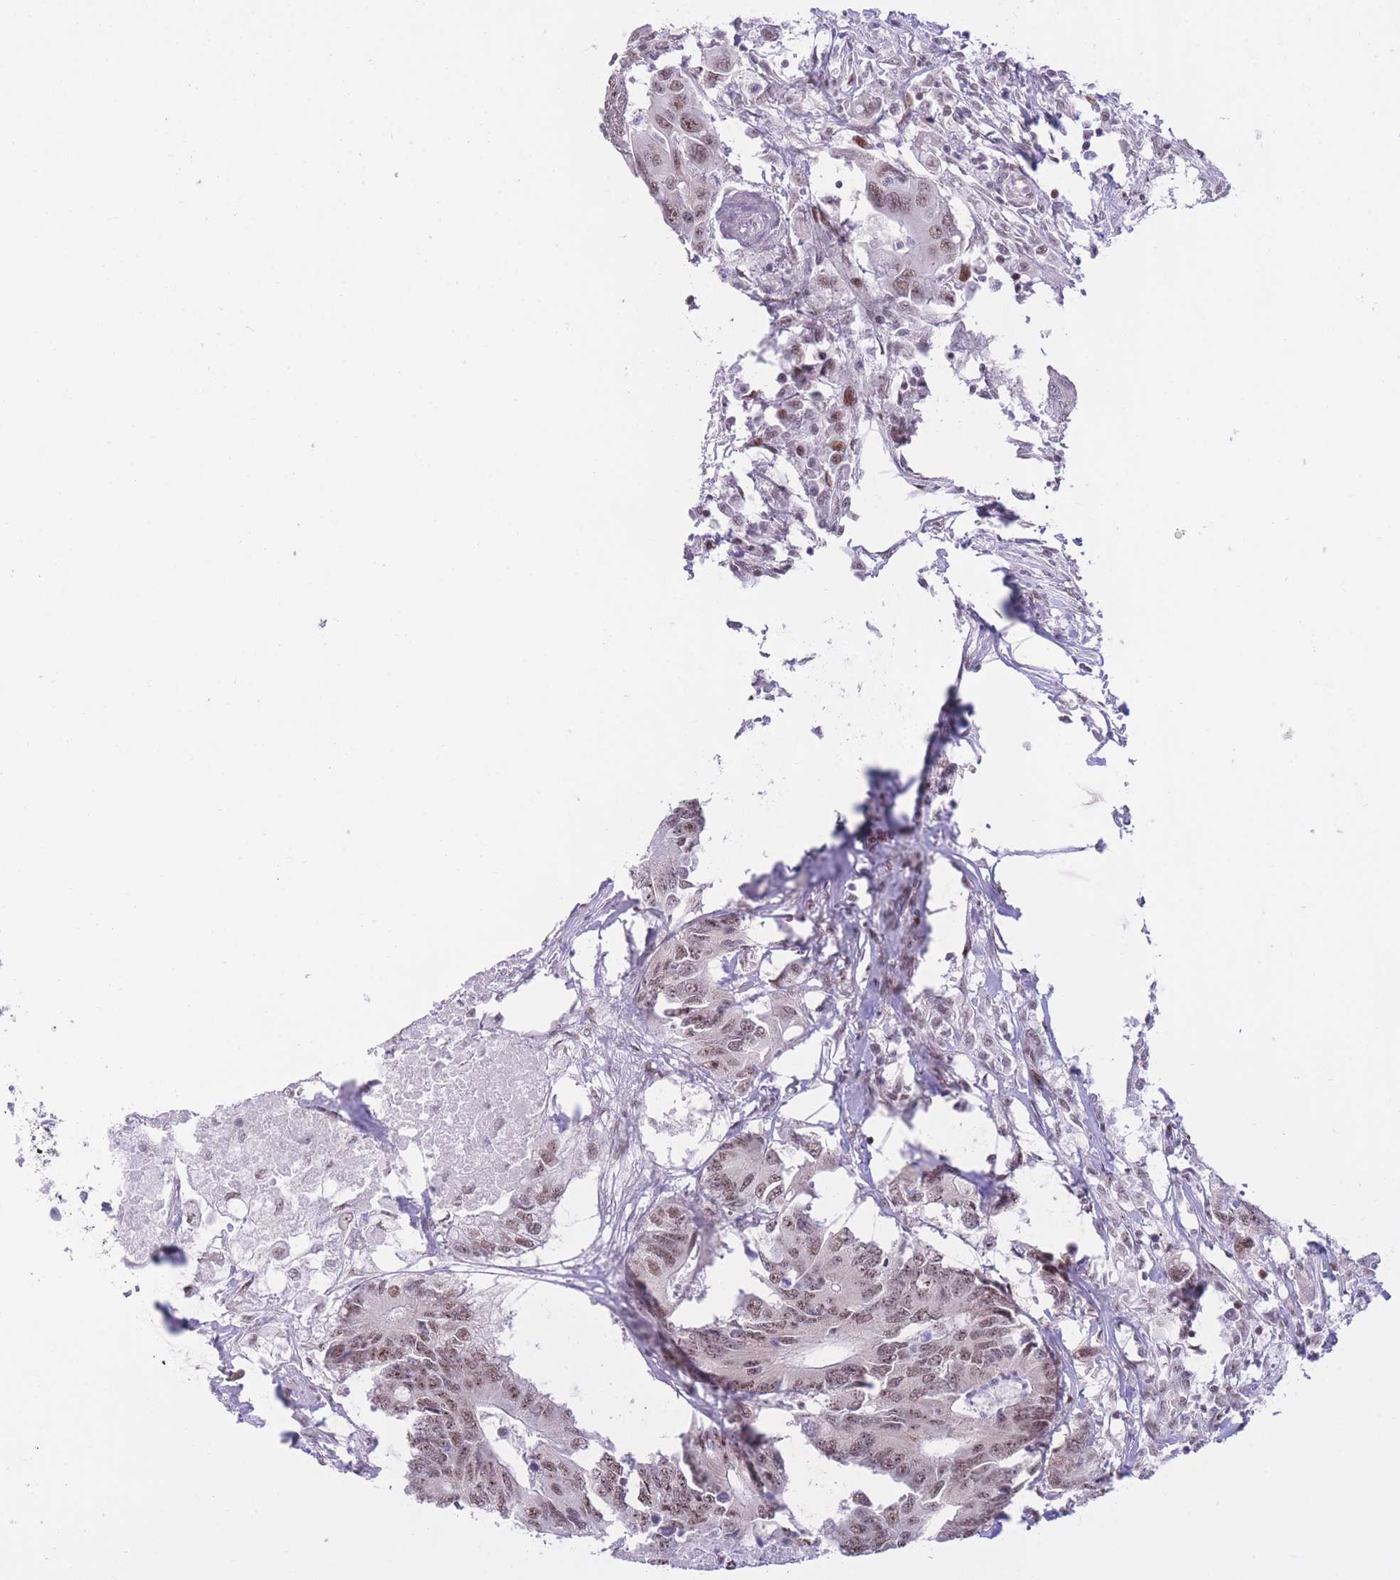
{"staining": {"intensity": "weak", "quantity": ">75%", "location": "nuclear"}, "tissue": "colorectal cancer", "cell_type": "Tumor cells", "image_type": "cancer", "snomed": [{"axis": "morphology", "description": "Adenocarcinoma, NOS"}, {"axis": "topography", "description": "Colon"}], "caption": "Protein expression analysis of colorectal adenocarcinoma displays weak nuclear expression in about >75% of tumor cells. (DAB (3,3'-diaminobenzidine) IHC, brown staining for protein, blue staining for nuclei).", "gene": "PCIF1", "patient": {"sex": "male", "age": 71}}